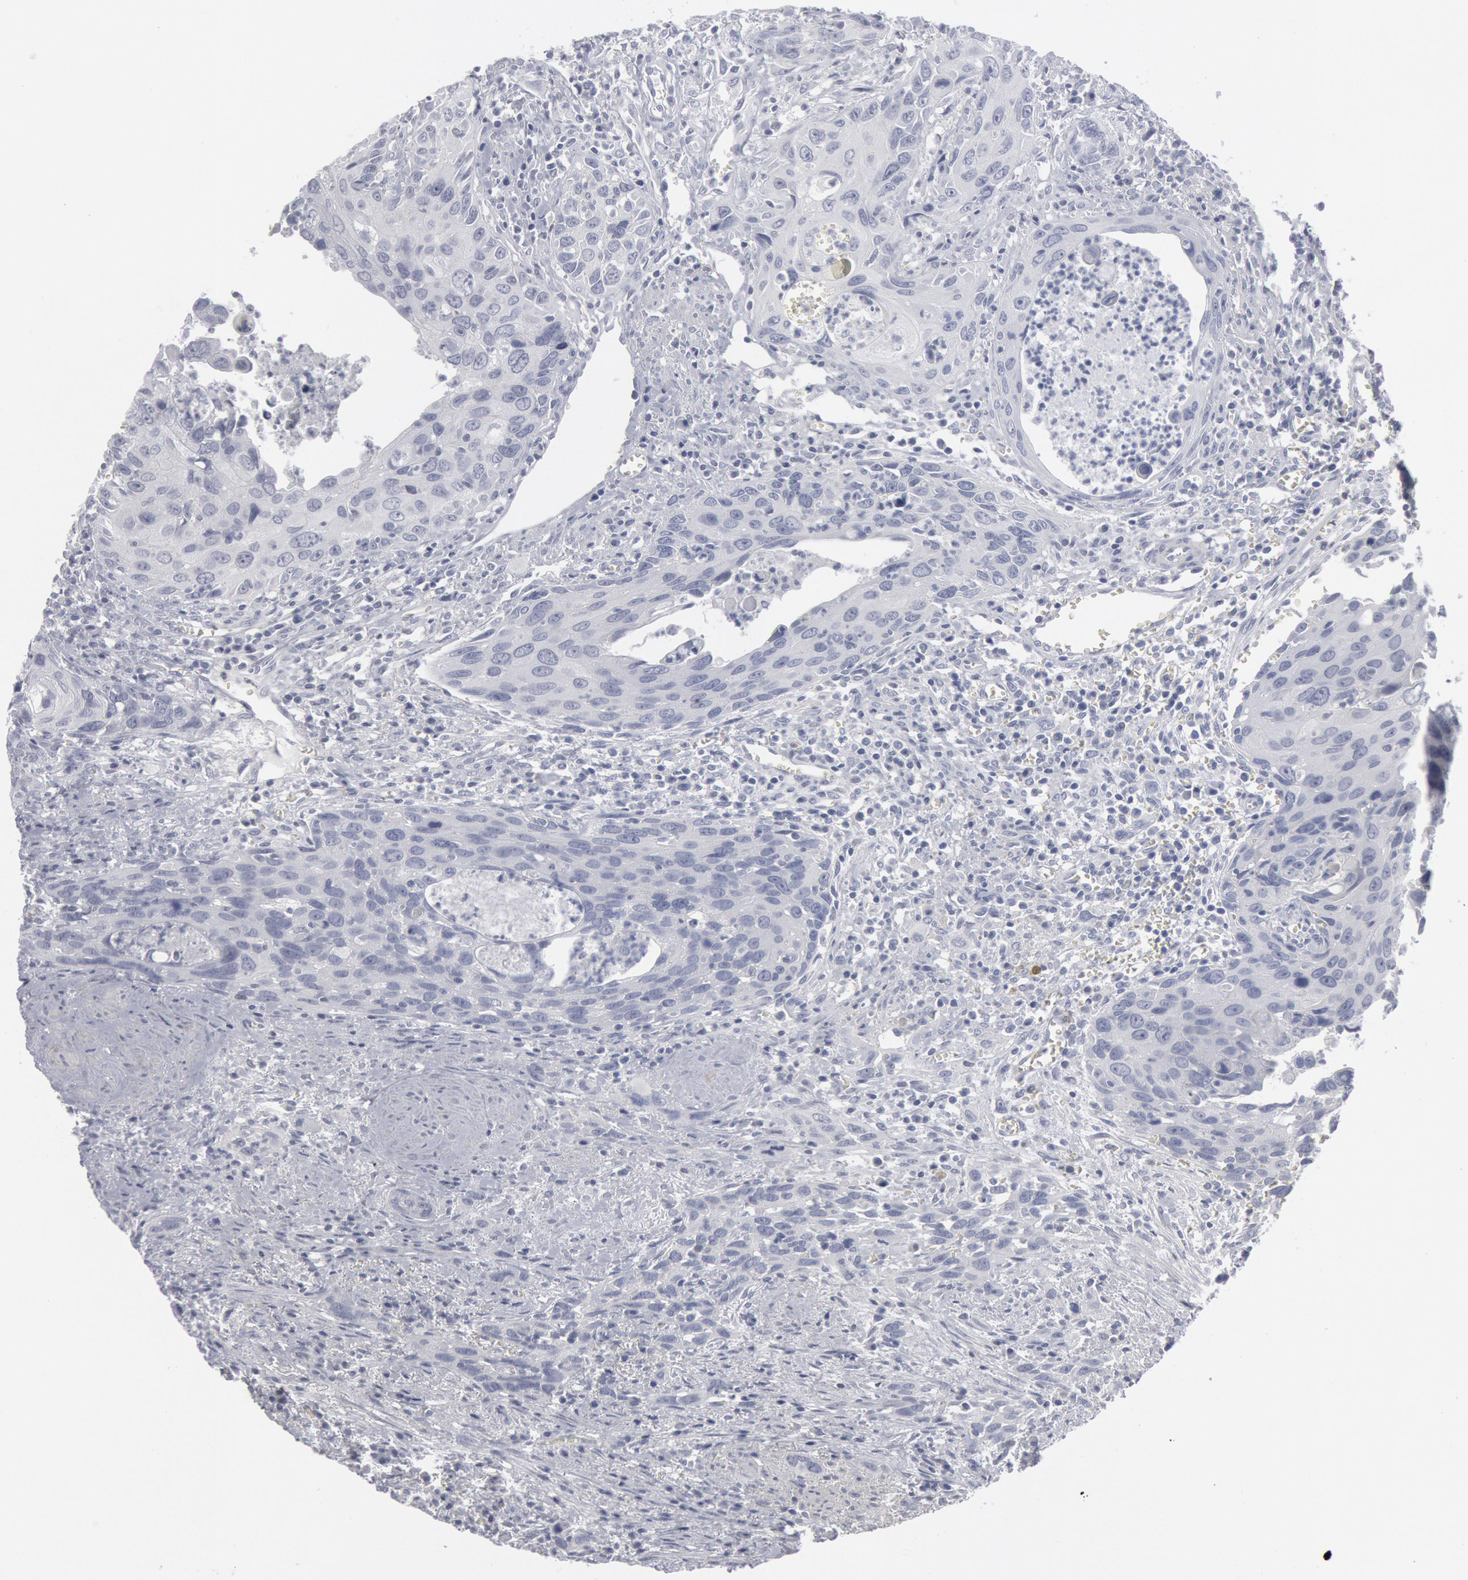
{"staining": {"intensity": "negative", "quantity": "none", "location": "none"}, "tissue": "urothelial cancer", "cell_type": "Tumor cells", "image_type": "cancer", "snomed": [{"axis": "morphology", "description": "Urothelial carcinoma, High grade"}, {"axis": "topography", "description": "Urinary bladder"}], "caption": "Tumor cells show no significant staining in urothelial carcinoma (high-grade).", "gene": "DMC1", "patient": {"sex": "male", "age": 71}}